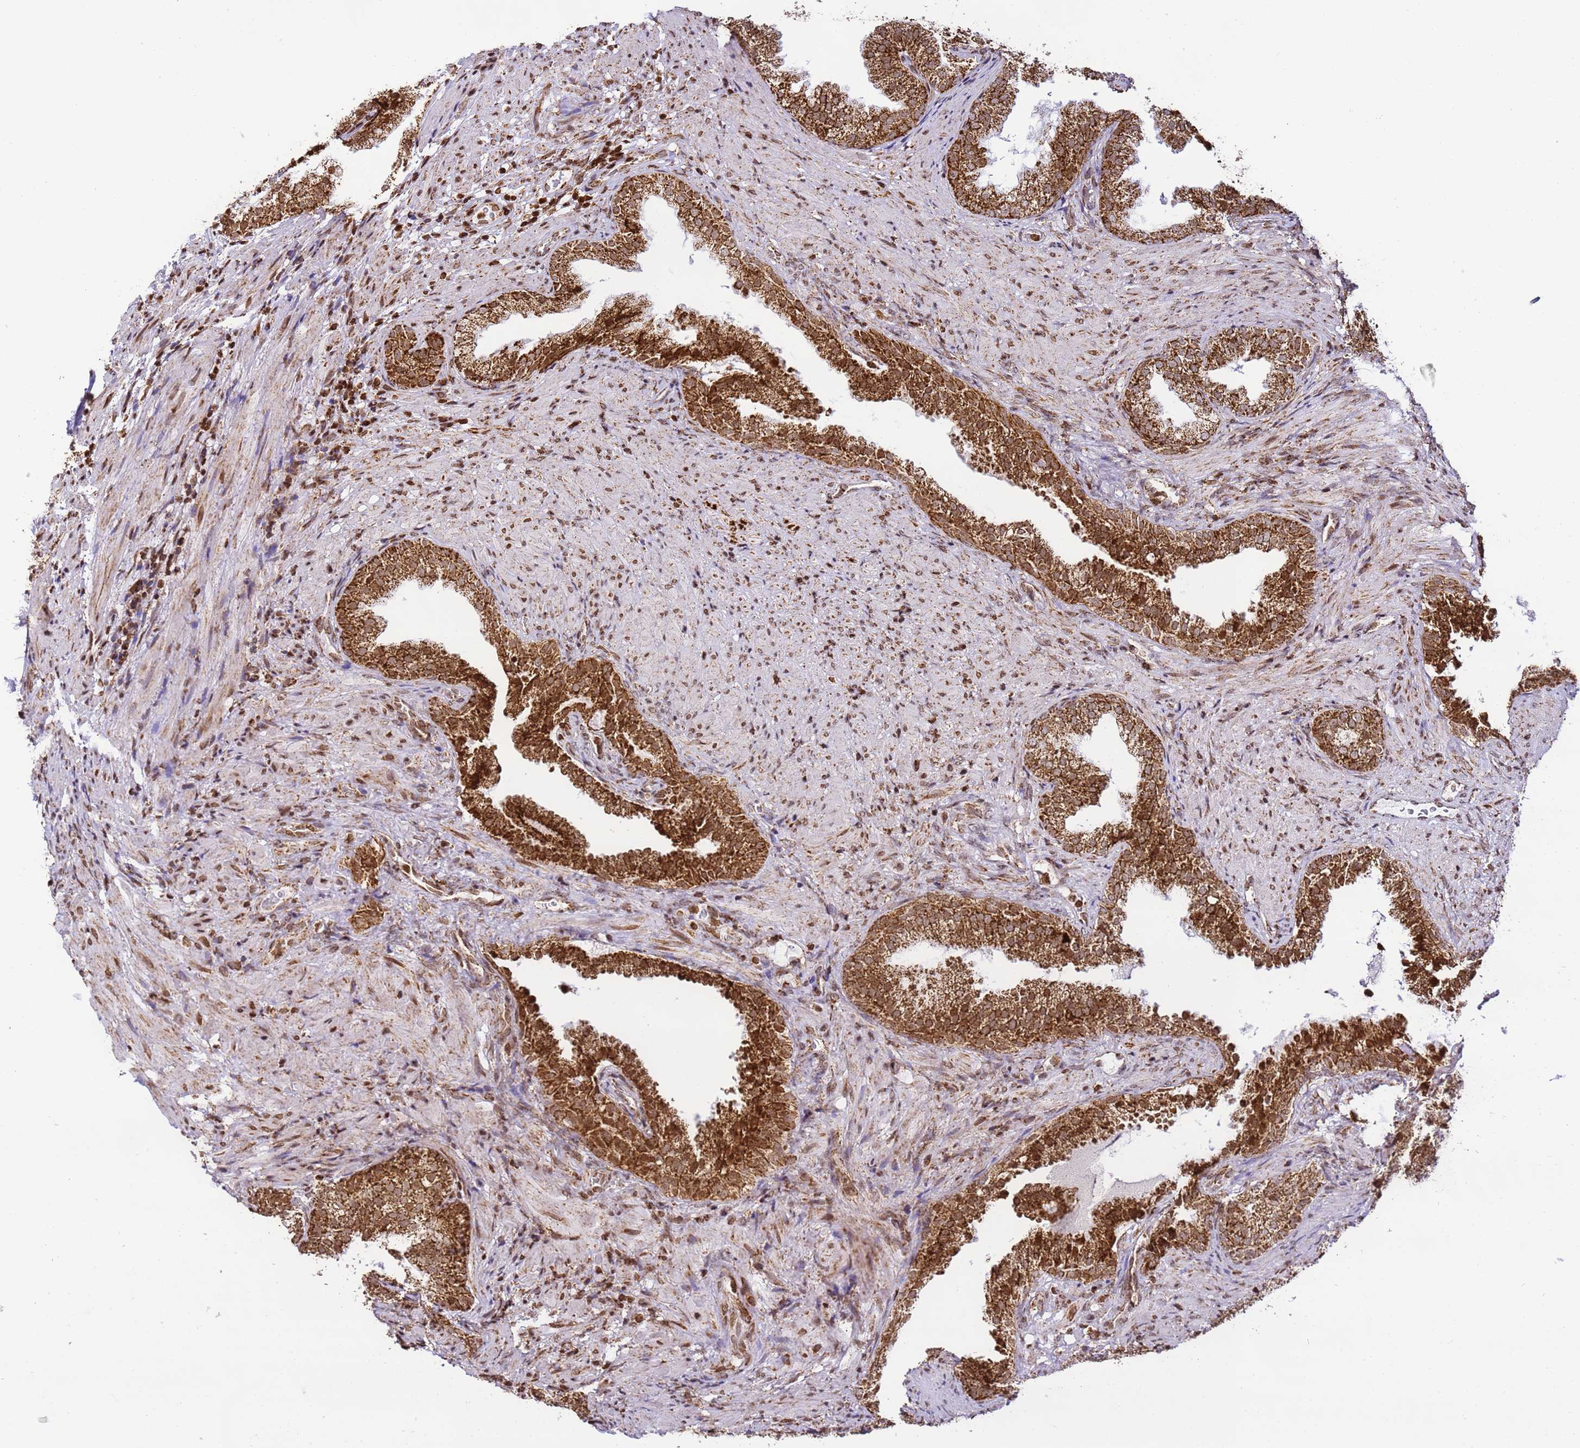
{"staining": {"intensity": "strong", "quantity": ">75%", "location": "cytoplasmic/membranous"}, "tissue": "prostate", "cell_type": "Glandular cells", "image_type": "normal", "snomed": [{"axis": "morphology", "description": "Normal tissue, NOS"}, {"axis": "topography", "description": "Prostate"}], "caption": "High-power microscopy captured an immunohistochemistry (IHC) micrograph of unremarkable prostate, revealing strong cytoplasmic/membranous expression in about >75% of glandular cells.", "gene": "HSPE1", "patient": {"sex": "male", "age": 76}}